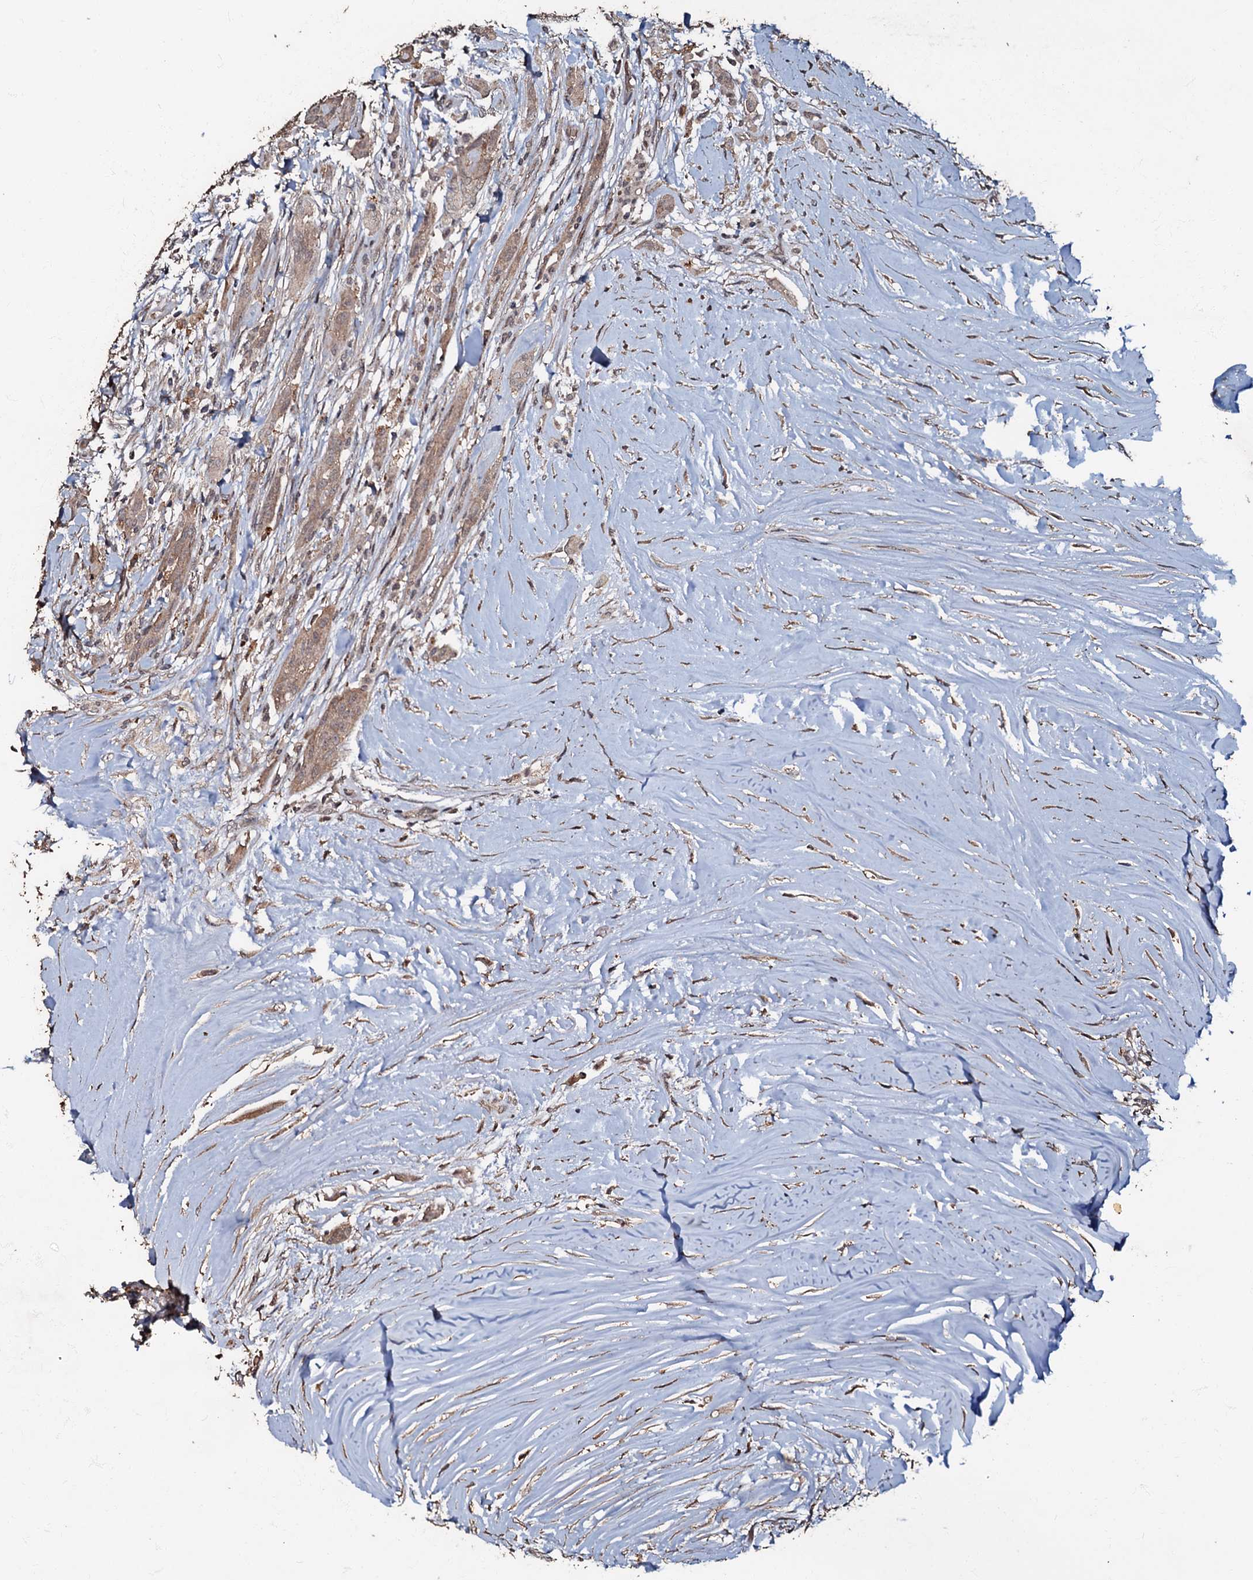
{"staining": {"intensity": "weak", "quantity": ">75%", "location": "cytoplasmic/membranous"}, "tissue": "thyroid cancer", "cell_type": "Tumor cells", "image_type": "cancer", "snomed": [{"axis": "morphology", "description": "Papillary adenocarcinoma, NOS"}, {"axis": "topography", "description": "Thyroid gland"}], "caption": "This is an image of IHC staining of papillary adenocarcinoma (thyroid), which shows weak positivity in the cytoplasmic/membranous of tumor cells.", "gene": "MANSC4", "patient": {"sex": "female", "age": 59}}